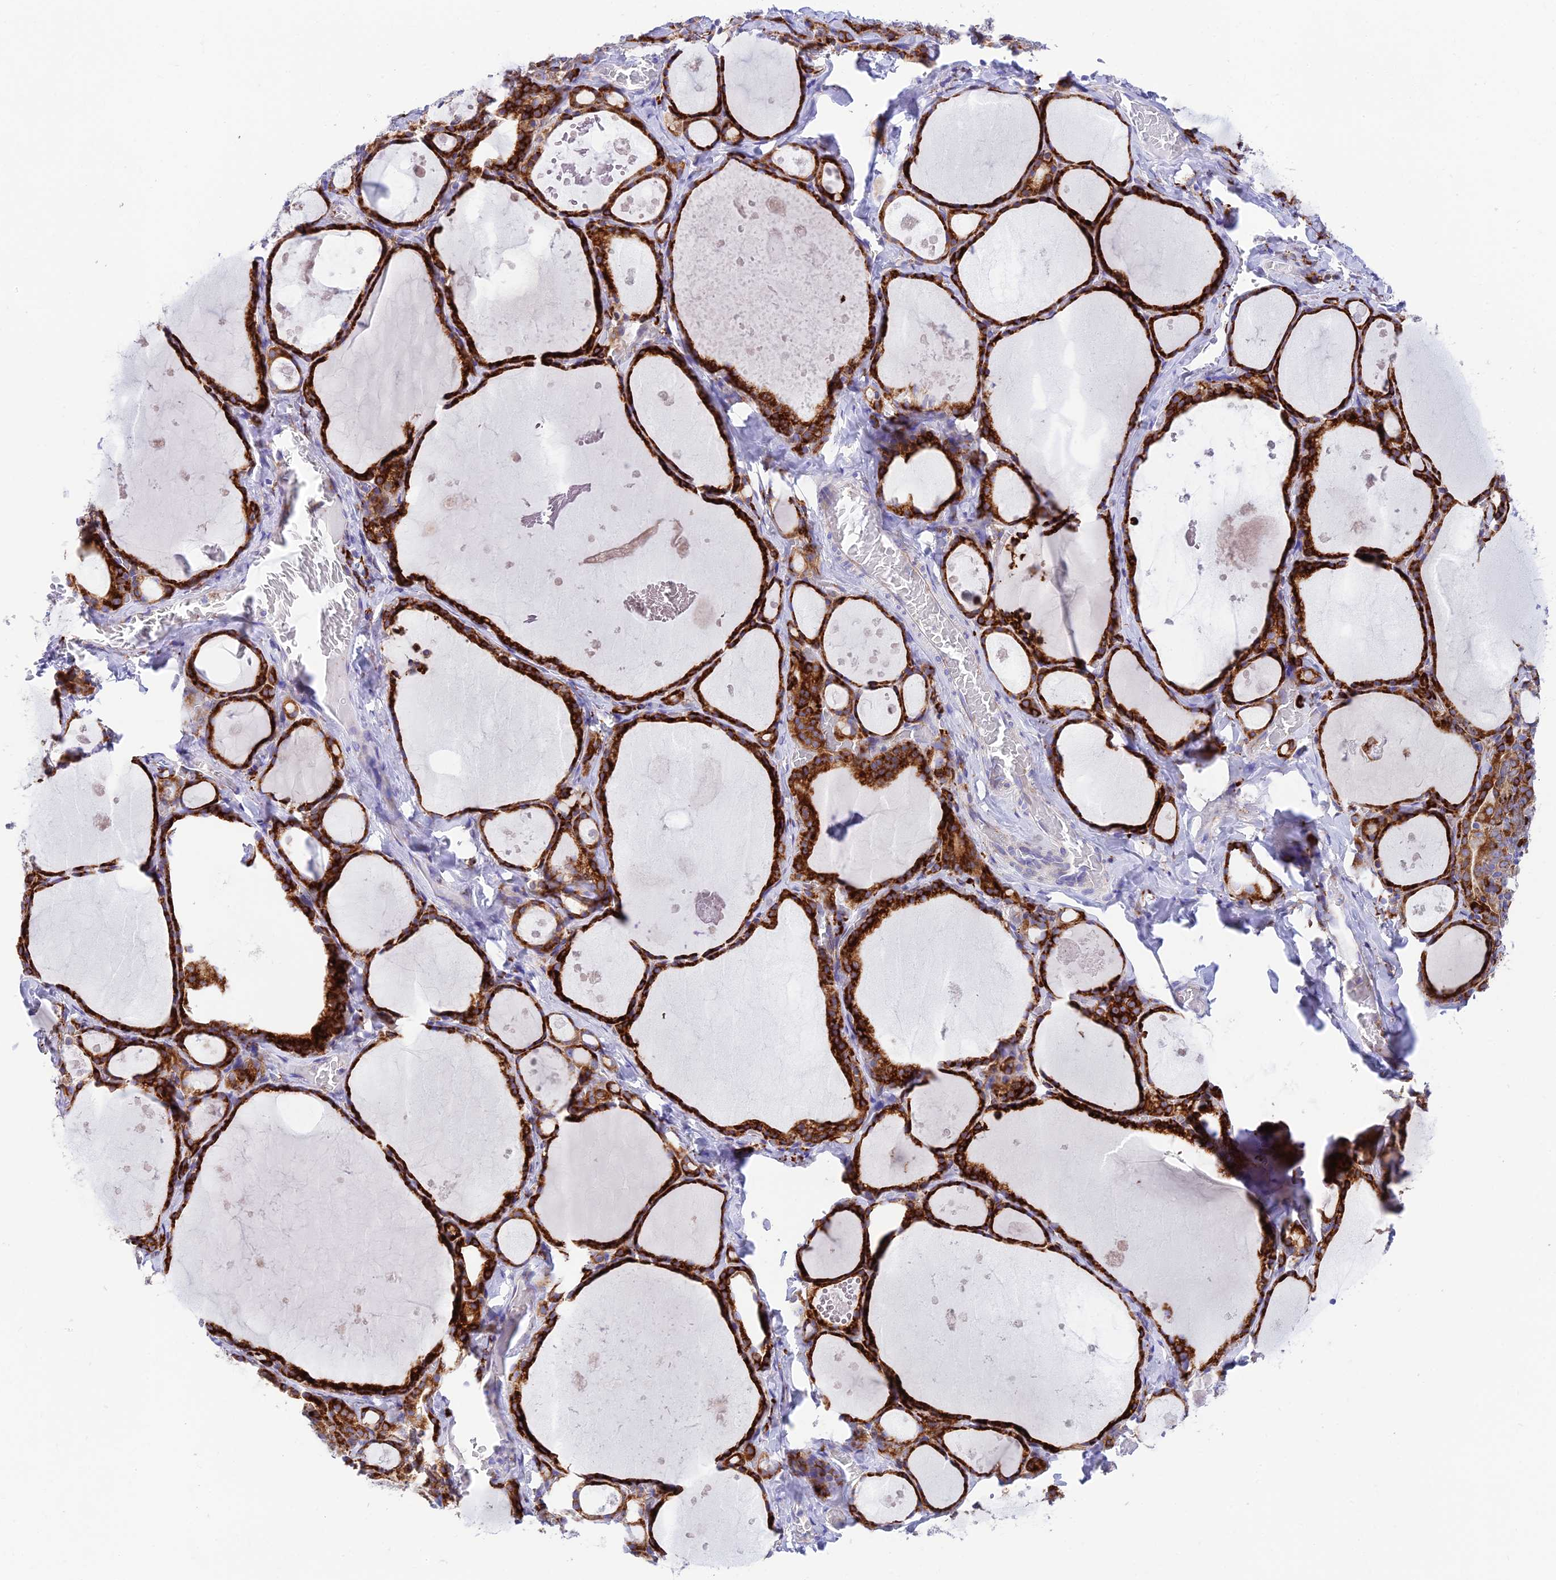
{"staining": {"intensity": "strong", "quantity": ">75%", "location": "cytoplasmic/membranous"}, "tissue": "thyroid gland", "cell_type": "Glandular cells", "image_type": "normal", "snomed": [{"axis": "morphology", "description": "Normal tissue, NOS"}, {"axis": "topography", "description": "Thyroid gland"}], "caption": "A high amount of strong cytoplasmic/membranous positivity is identified in approximately >75% of glandular cells in normal thyroid gland. The staining was performed using DAB, with brown indicating positive protein expression. Nuclei are stained blue with hematoxylin.", "gene": "TUBGCP6", "patient": {"sex": "male", "age": 56}}